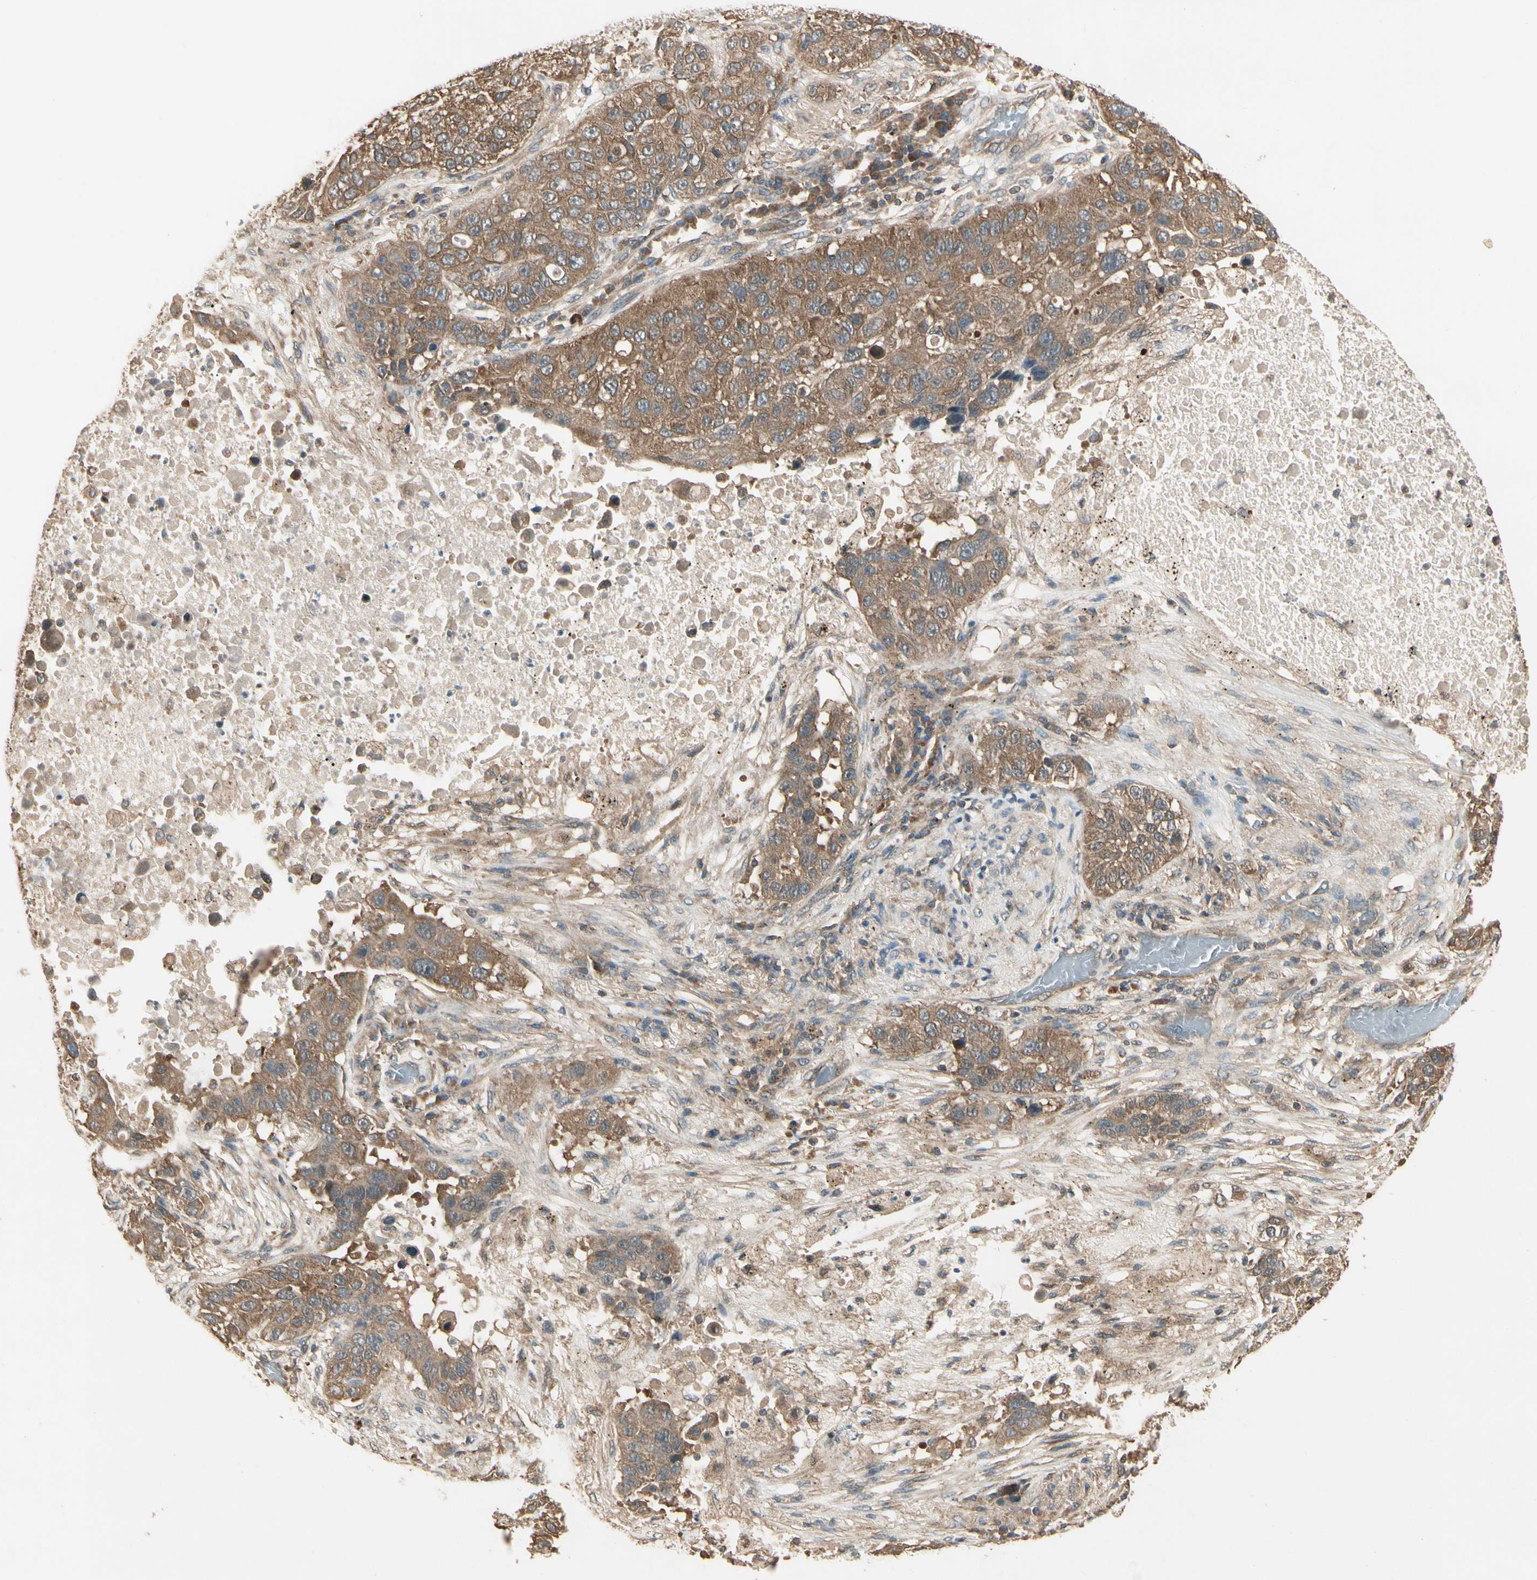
{"staining": {"intensity": "moderate", "quantity": ">75%", "location": "cytoplasmic/membranous"}, "tissue": "lung cancer", "cell_type": "Tumor cells", "image_type": "cancer", "snomed": [{"axis": "morphology", "description": "Squamous cell carcinoma, NOS"}, {"axis": "topography", "description": "Lung"}], "caption": "Human lung cancer (squamous cell carcinoma) stained with a brown dye reveals moderate cytoplasmic/membranous positive expression in approximately >75% of tumor cells.", "gene": "CCT7", "patient": {"sex": "male", "age": 57}}